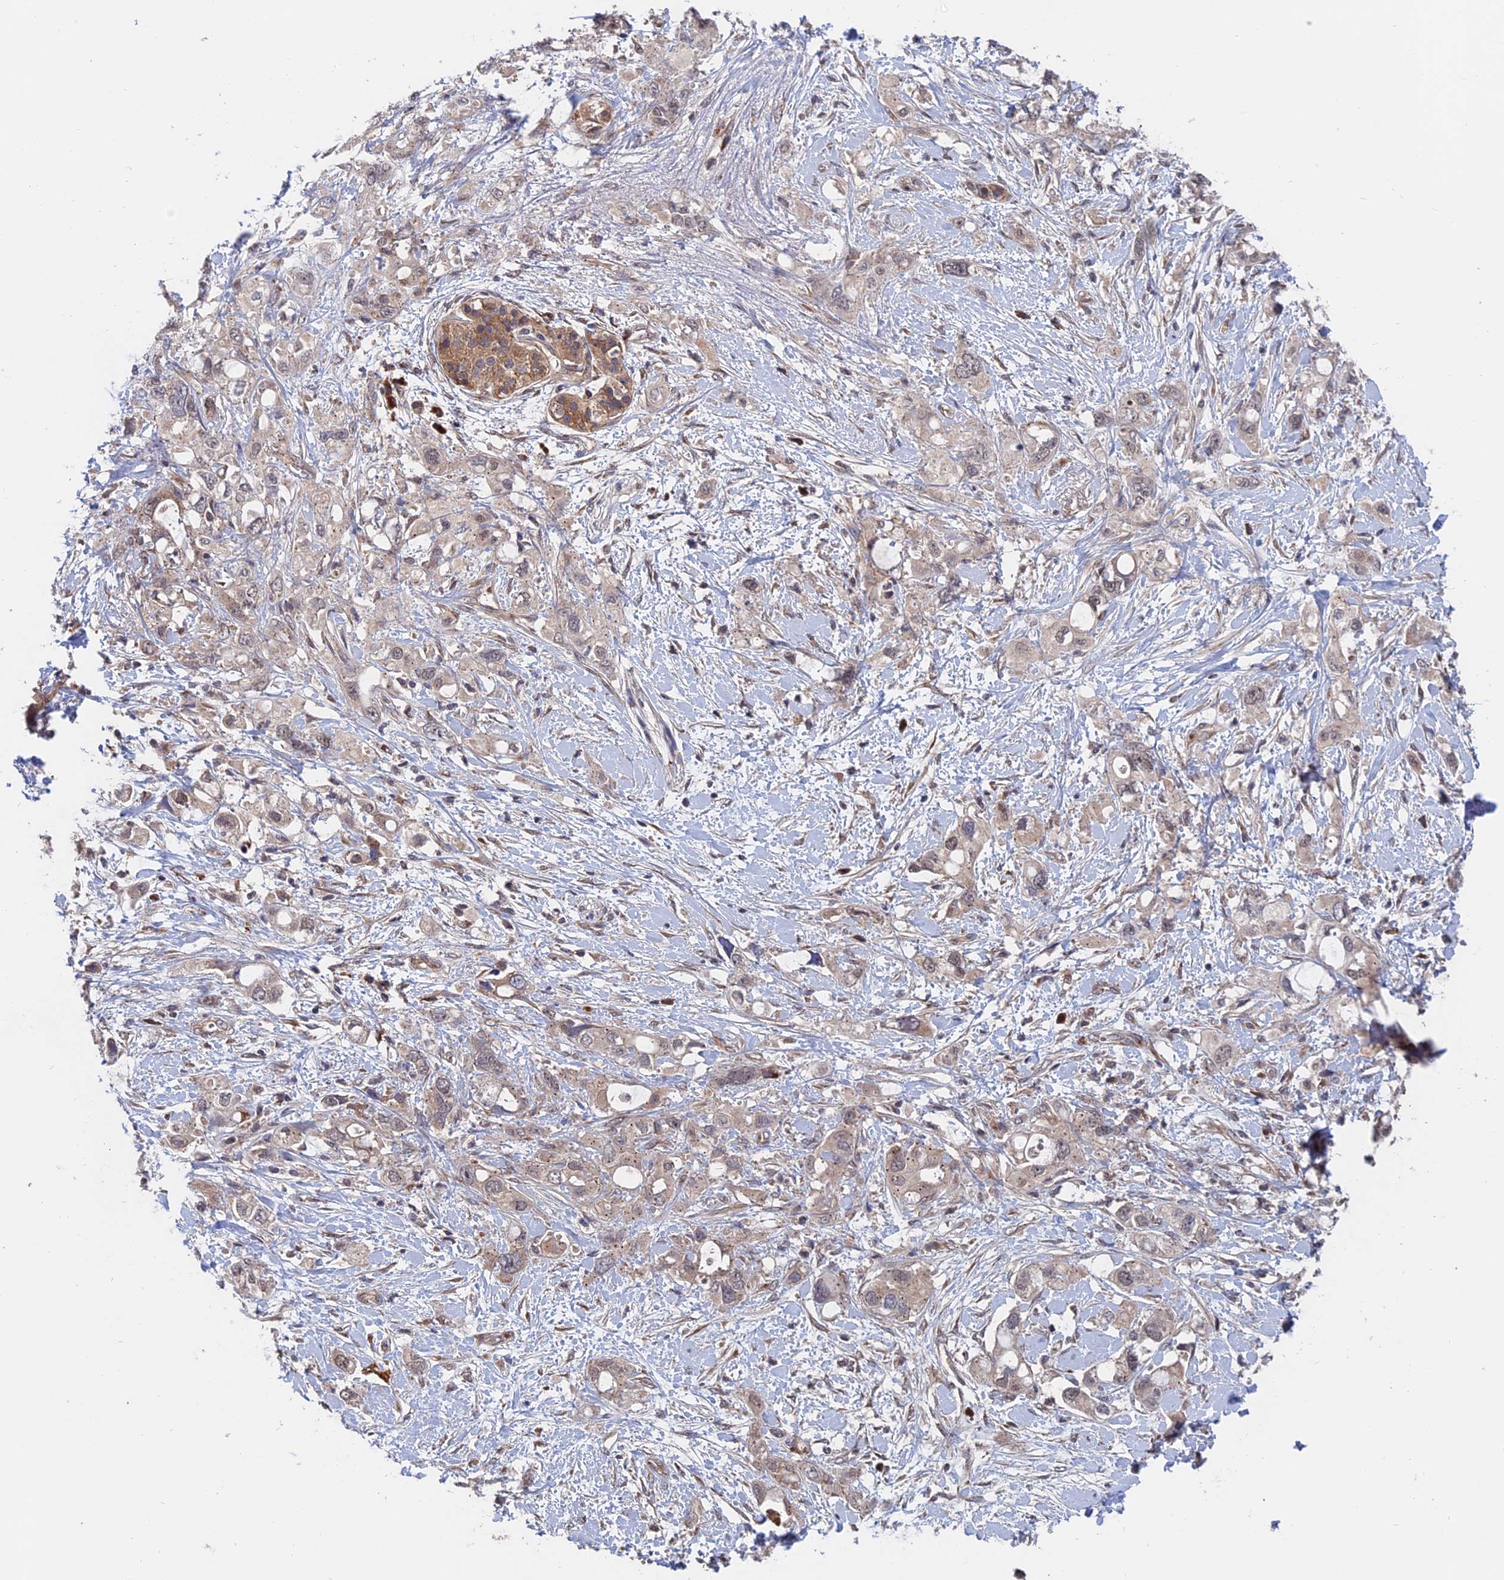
{"staining": {"intensity": "weak", "quantity": "<25%", "location": "cytoplasmic/membranous"}, "tissue": "pancreatic cancer", "cell_type": "Tumor cells", "image_type": "cancer", "snomed": [{"axis": "morphology", "description": "Adenocarcinoma, NOS"}, {"axis": "topography", "description": "Pancreas"}], "caption": "This photomicrograph is of pancreatic adenocarcinoma stained with immunohistochemistry (IHC) to label a protein in brown with the nuclei are counter-stained blue. There is no staining in tumor cells.", "gene": "TRAPPC2L", "patient": {"sex": "female", "age": 56}}